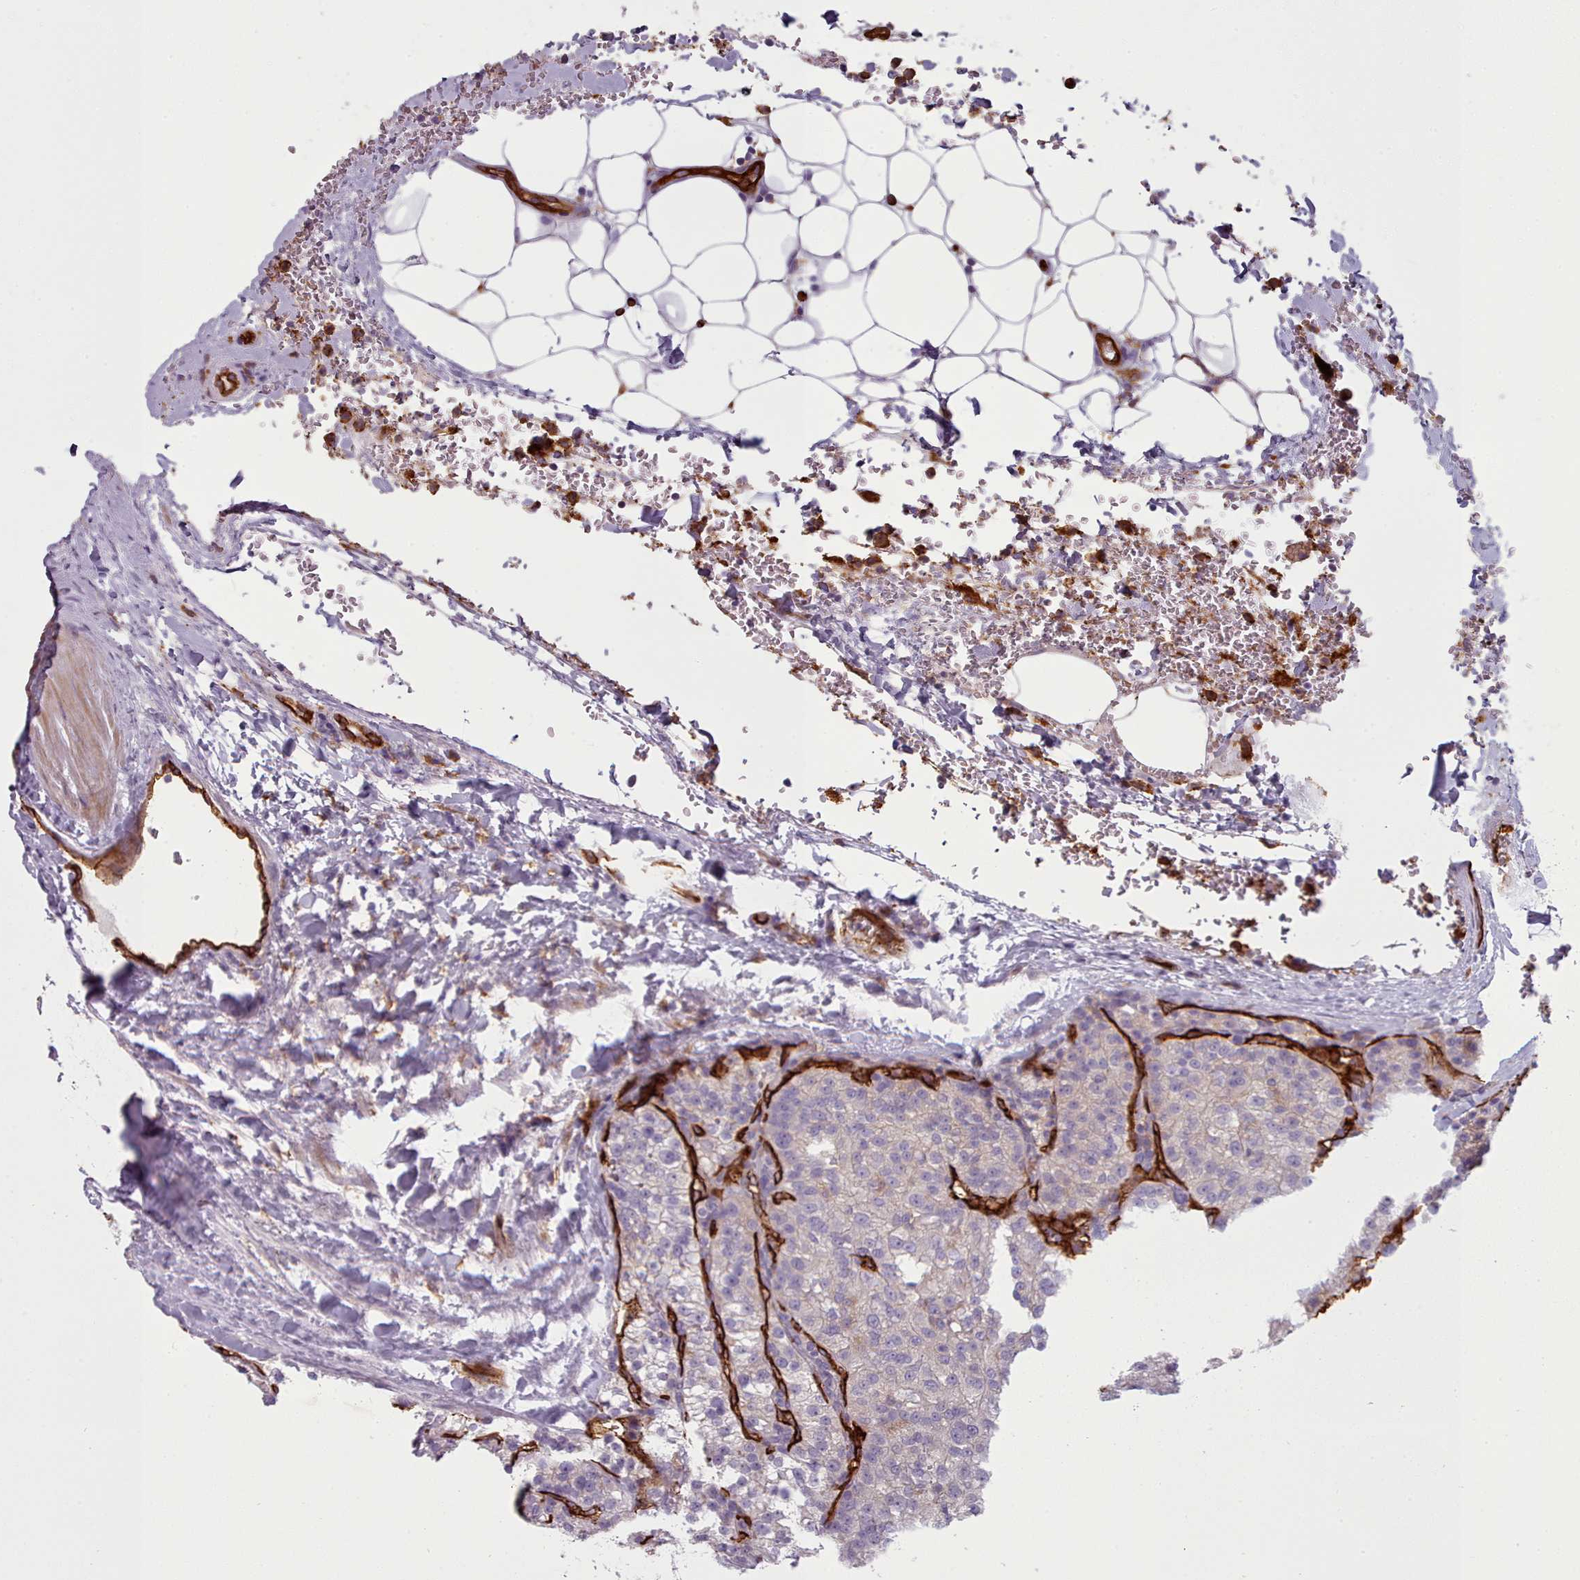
{"staining": {"intensity": "negative", "quantity": "none", "location": "none"}, "tissue": "renal cancer", "cell_type": "Tumor cells", "image_type": "cancer", "snomed": [{"axis": "morphology", "description": "Adenocarcinoma, NOS"}, {"axis": "topography", "description": "Kidney"}], "caption": "Immunohistochemistry (IHC) of renal cancer displays no staining in tumor cells. (DAB (3,3'-diaminobenzidine) immunohistochemistry with hematoxylin counter stain).", "gene": "CD300LF", "patient": {"sex": "female", "age": 63}}